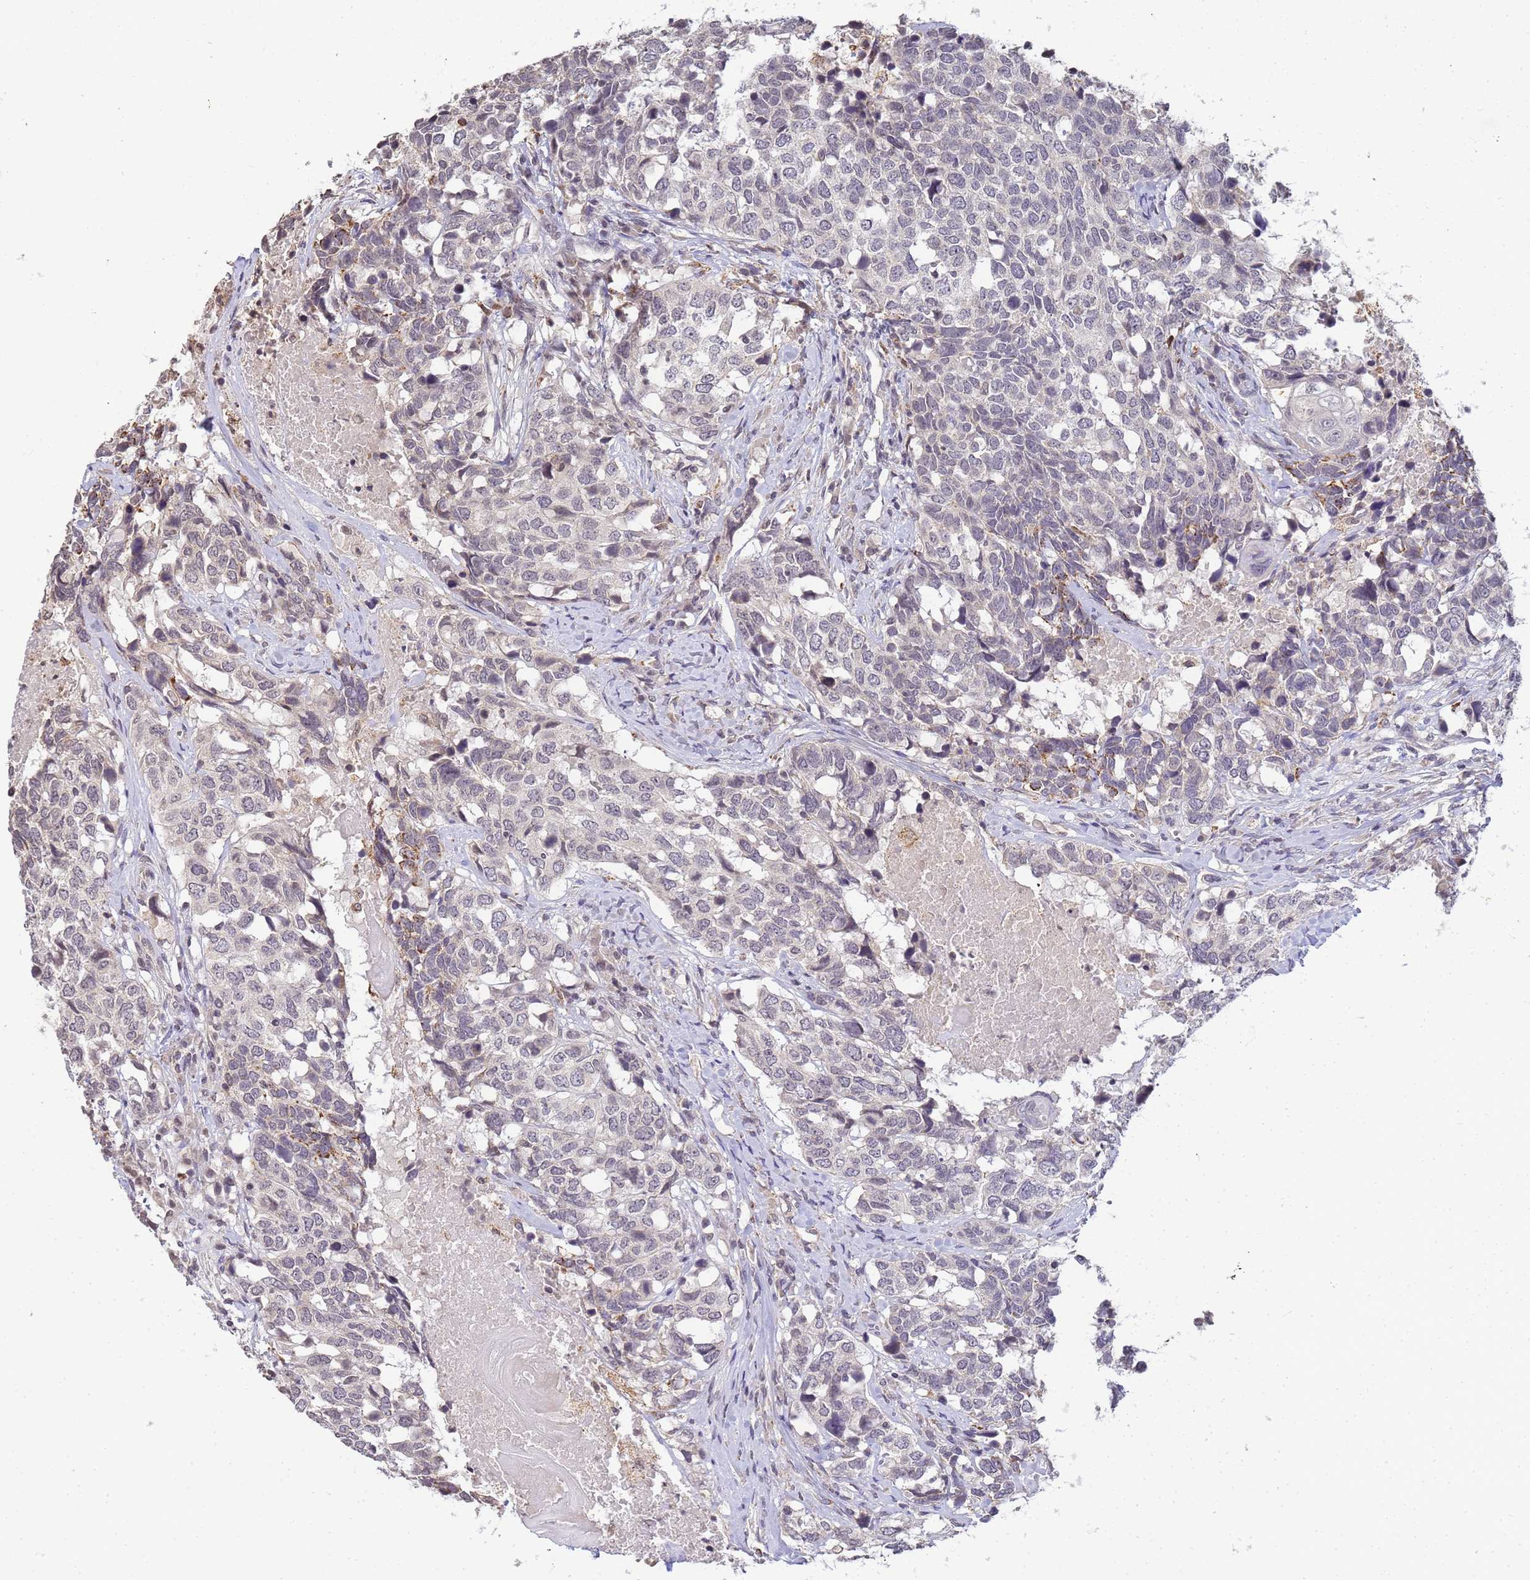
{"staining": {"intensity": "negative", "quantity": "none", "location": "none"}, "tissue": "head and neck cancer", "cell_type": "Tumor cells", "image_type": "cancer", "snomed": [{"axis": "morphology", "description": "Squamous cell carcinoma, NOS"}, {"axis": "topography", "description": "Head-Neck"}], "caption": "Squamous cell carcinoma (head and neck) was stained to show a protein in brown. There is no significant expression in tumor cells. Brightfield microscopy of IHC stained with DAB (brown) and hematoxylin (blue), captured at high magnification.", "gene": "MYL7", "patient": {"sex": "male", "age": 66}}